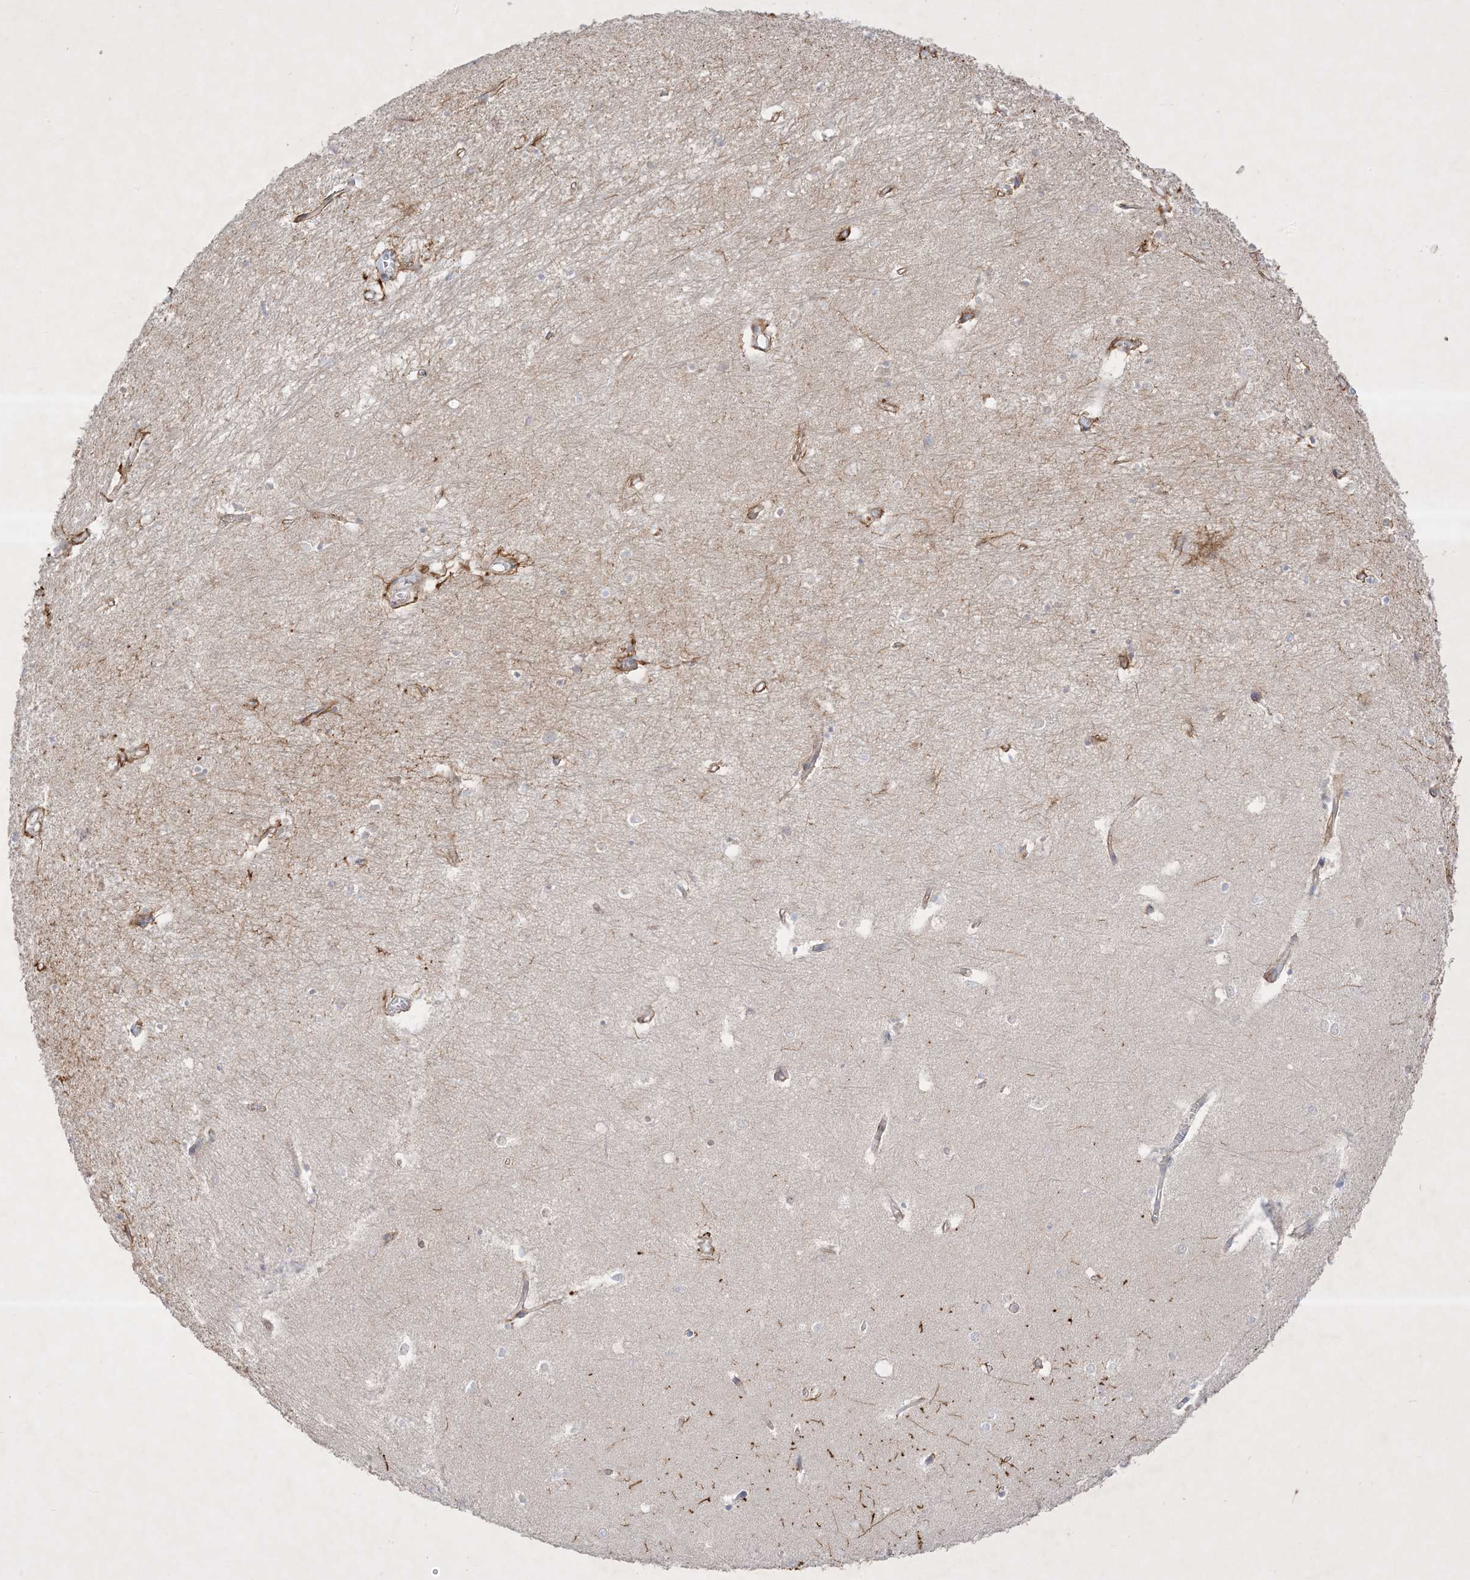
{"staining": {"intensity": "strong", "quantity": "<25%", "location": "cytoplasmic/membranous"}, "tissue": "hippocampus", "cell_type": "Glial cells", "image_type": "normal", "snomed": [{"axis": "morphology", "description": "Normal tissue, NOS"}, {"axis": "topography", "description": "Hippocampus"}], "caption": "Immunohistochemical staining of unremarkable hippocampus shows <25% levels of strong cytoplasmic/membranous protein staining in approximately <25% of glial cells. The protein of interest is shown in brown color, while the nuclei are stained blue.", "gene": "PLEKHA3", "patient": {"sex": "female", "age": 64}}